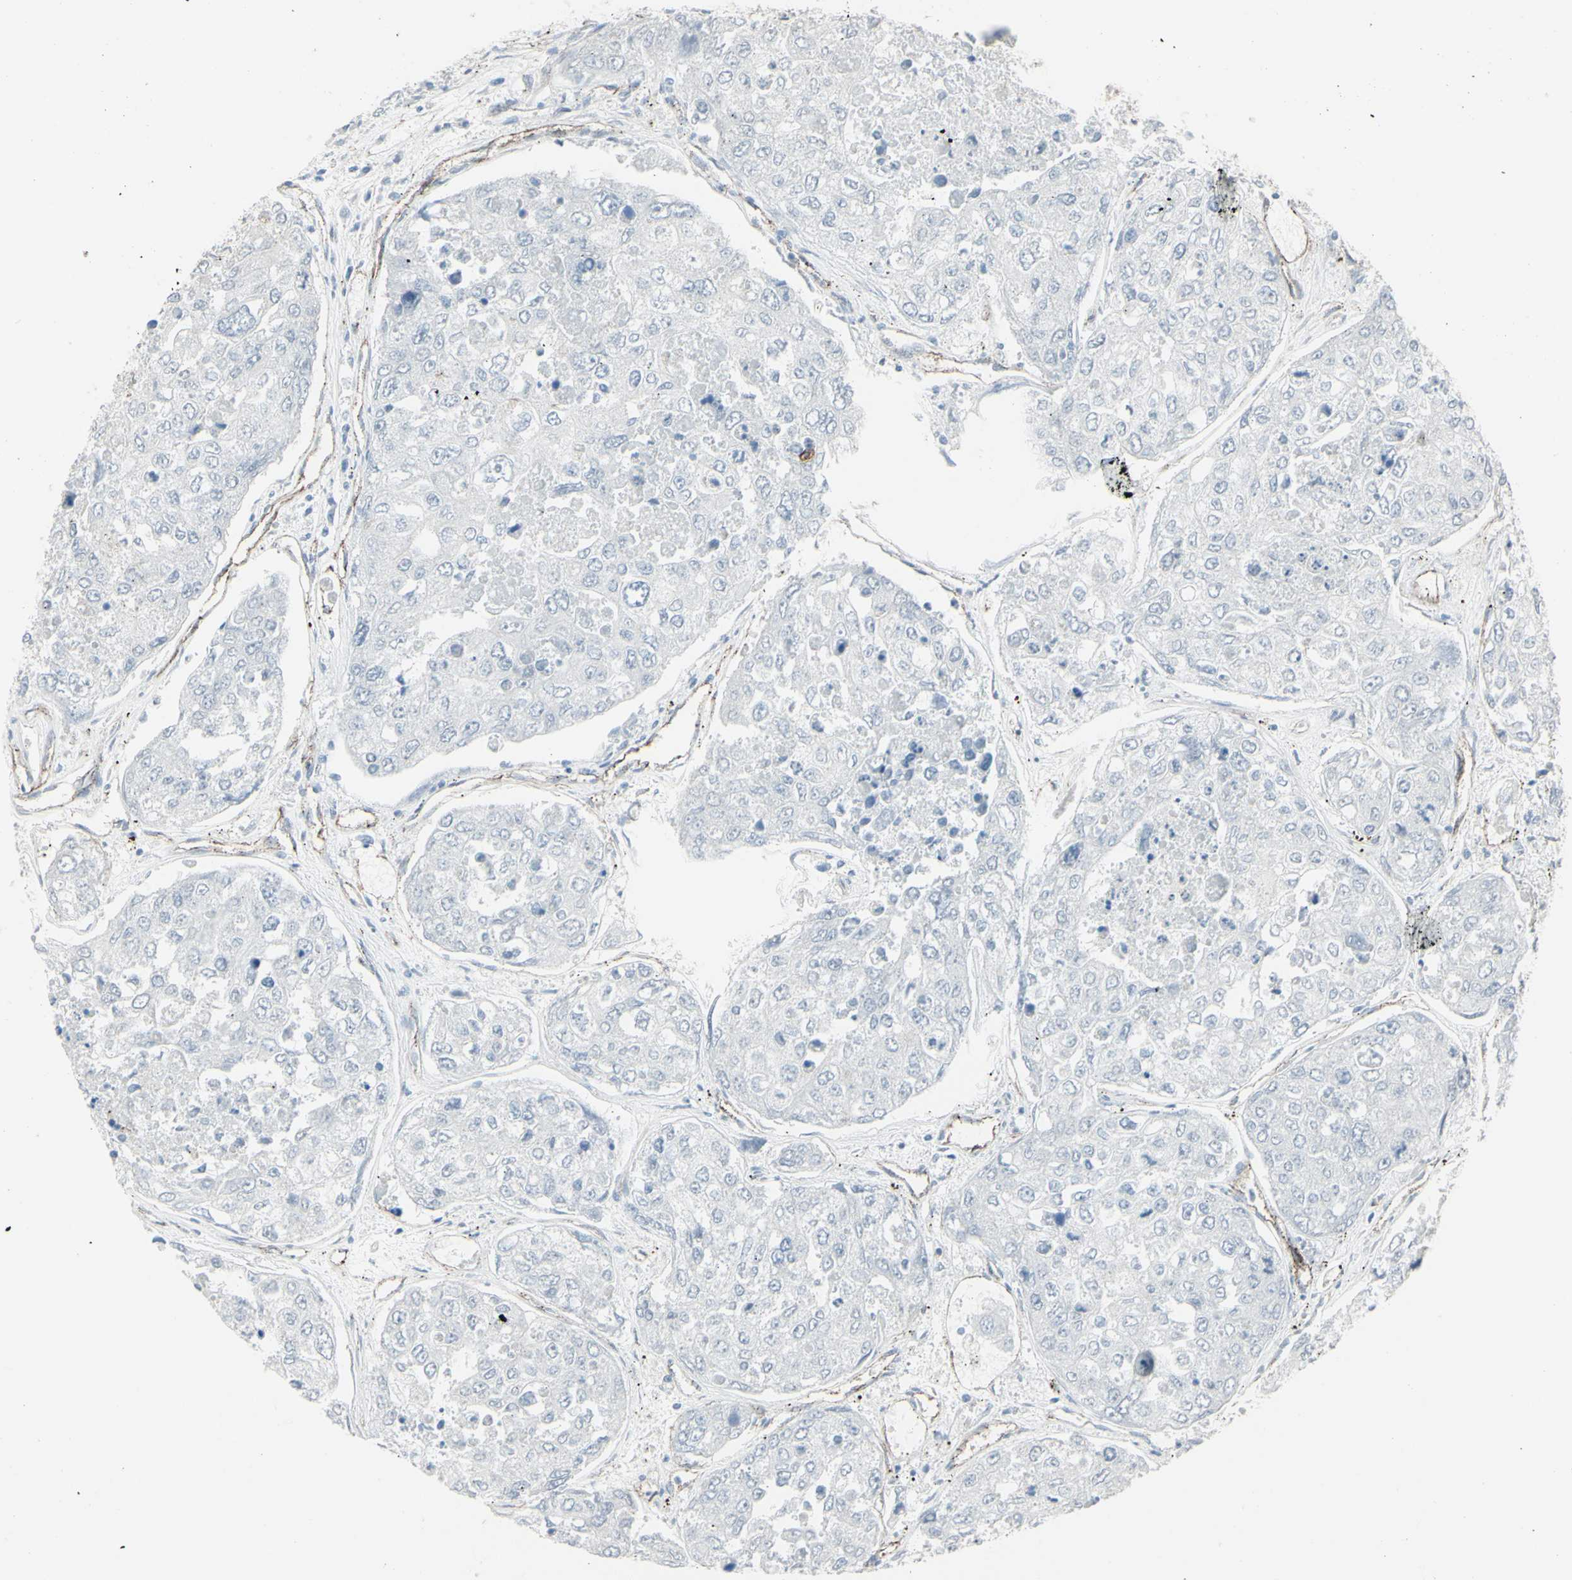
{"staining": {"intensity": "negative", "quantity": "none", "location": "none"}, "tissue": "urothelial cancer", "cell_type": "Tumor cells", "image_type": "cancer", "snomed": [{"axis": "morphology", "description": "Urothelial carcinoma, High grade"}, {"axis": "topography", "description": "Lymph node"}, {"axis": "topography", "description": "Urinary bladder"}], "caption": "The immunohistochemistry (IHC) photomicrograph has no significant staining in tumor cells of urothelial cancer tissue. (Brightfield microscopy of DAB immunohistochemistry (IHC) at high magnification).", "gene": "GJA1", "patient": {"sex": "male", "age": 51}}